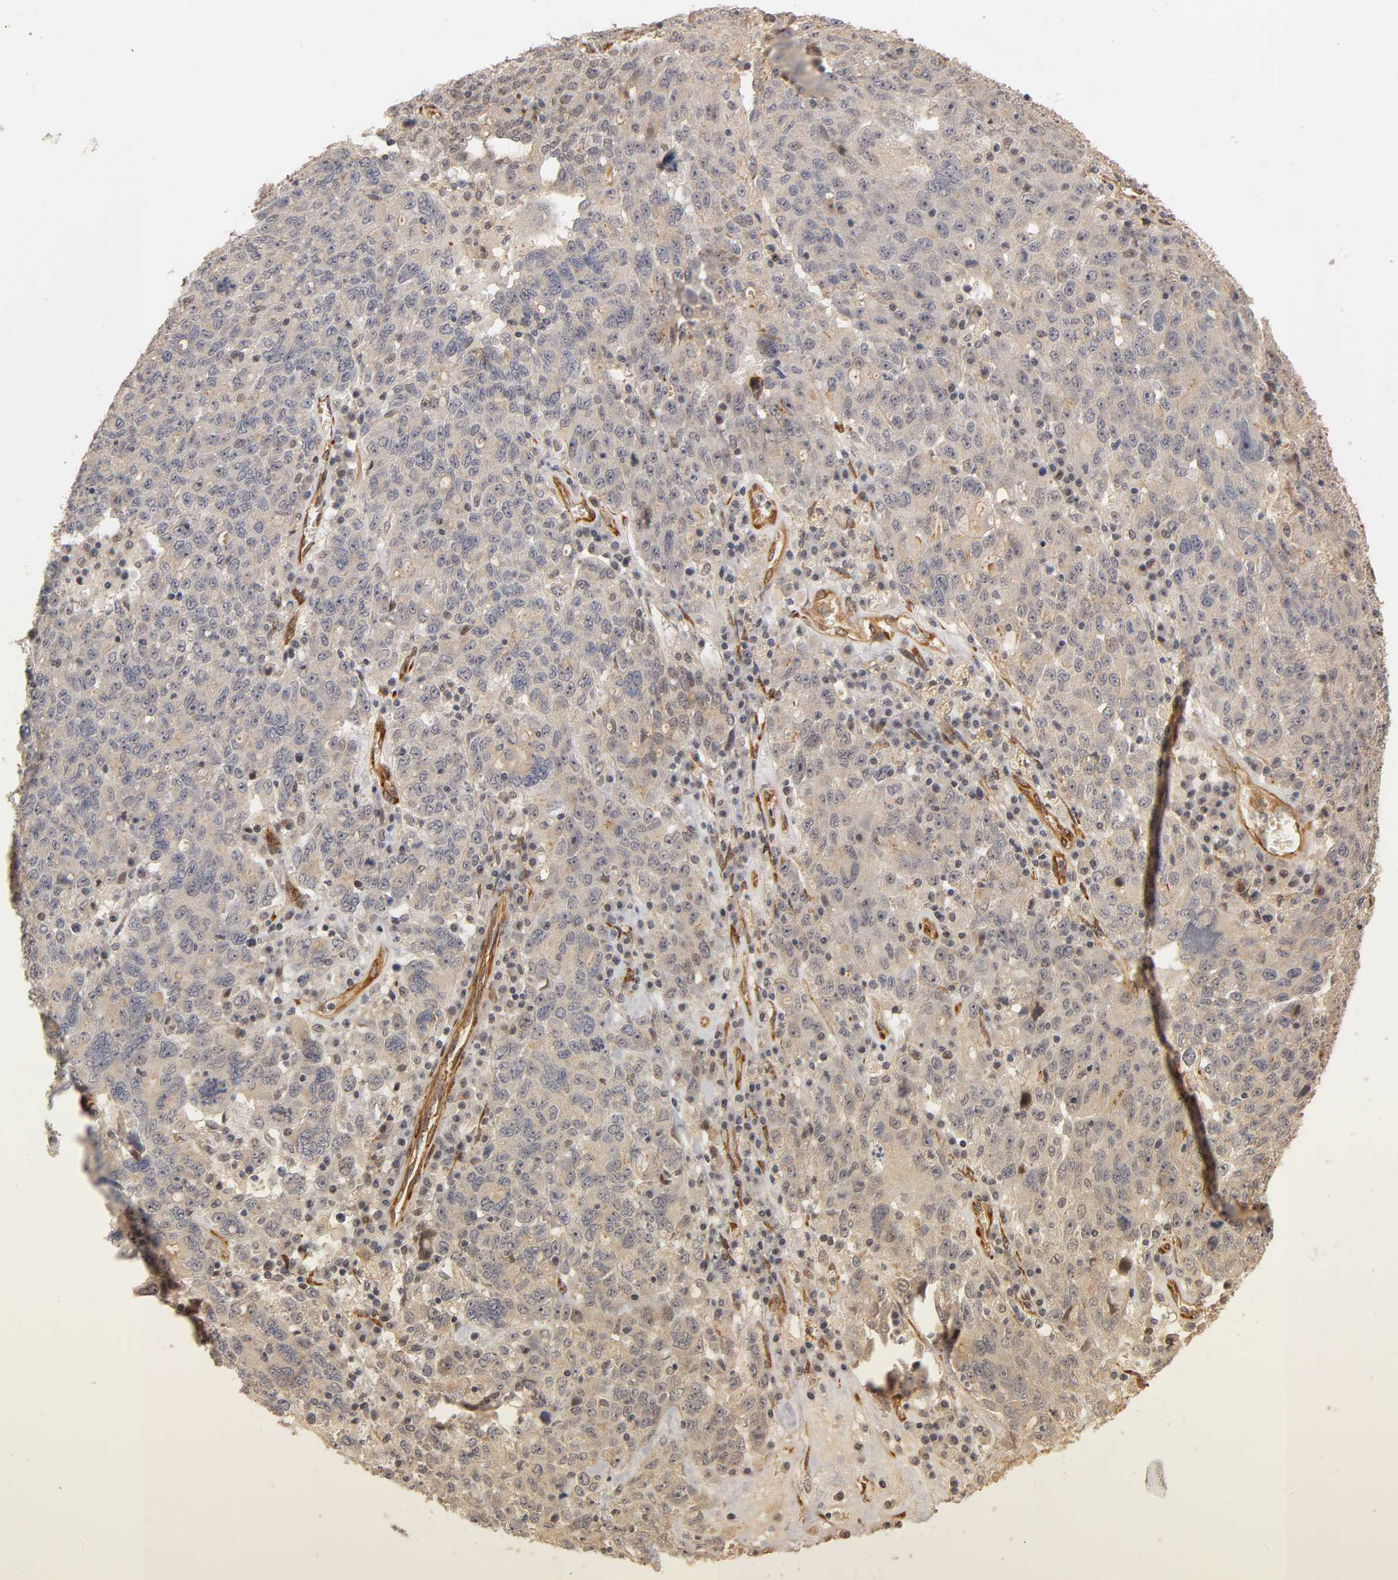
{"staining": {"intensity": "weak", "quantity": "<25%", "location": "cytoplasmic/membranous"}, "tissue": "ovarian cancer", "cell_type": "Tumor cells", "image_type": "cancer", "snomed": [{"axis": "morphology", "description": "Carcinoma, endometroid"}, {"axis": "topography", "description": "Ovary"}], "caption": "This is an immunohistochemistry (IHC) histopathology image of human endometroid carcinoma (ovarian). There is no staining in tumor cells.", "gene": "LAMB1", "patient": {"sex": "female", "age": 62}}